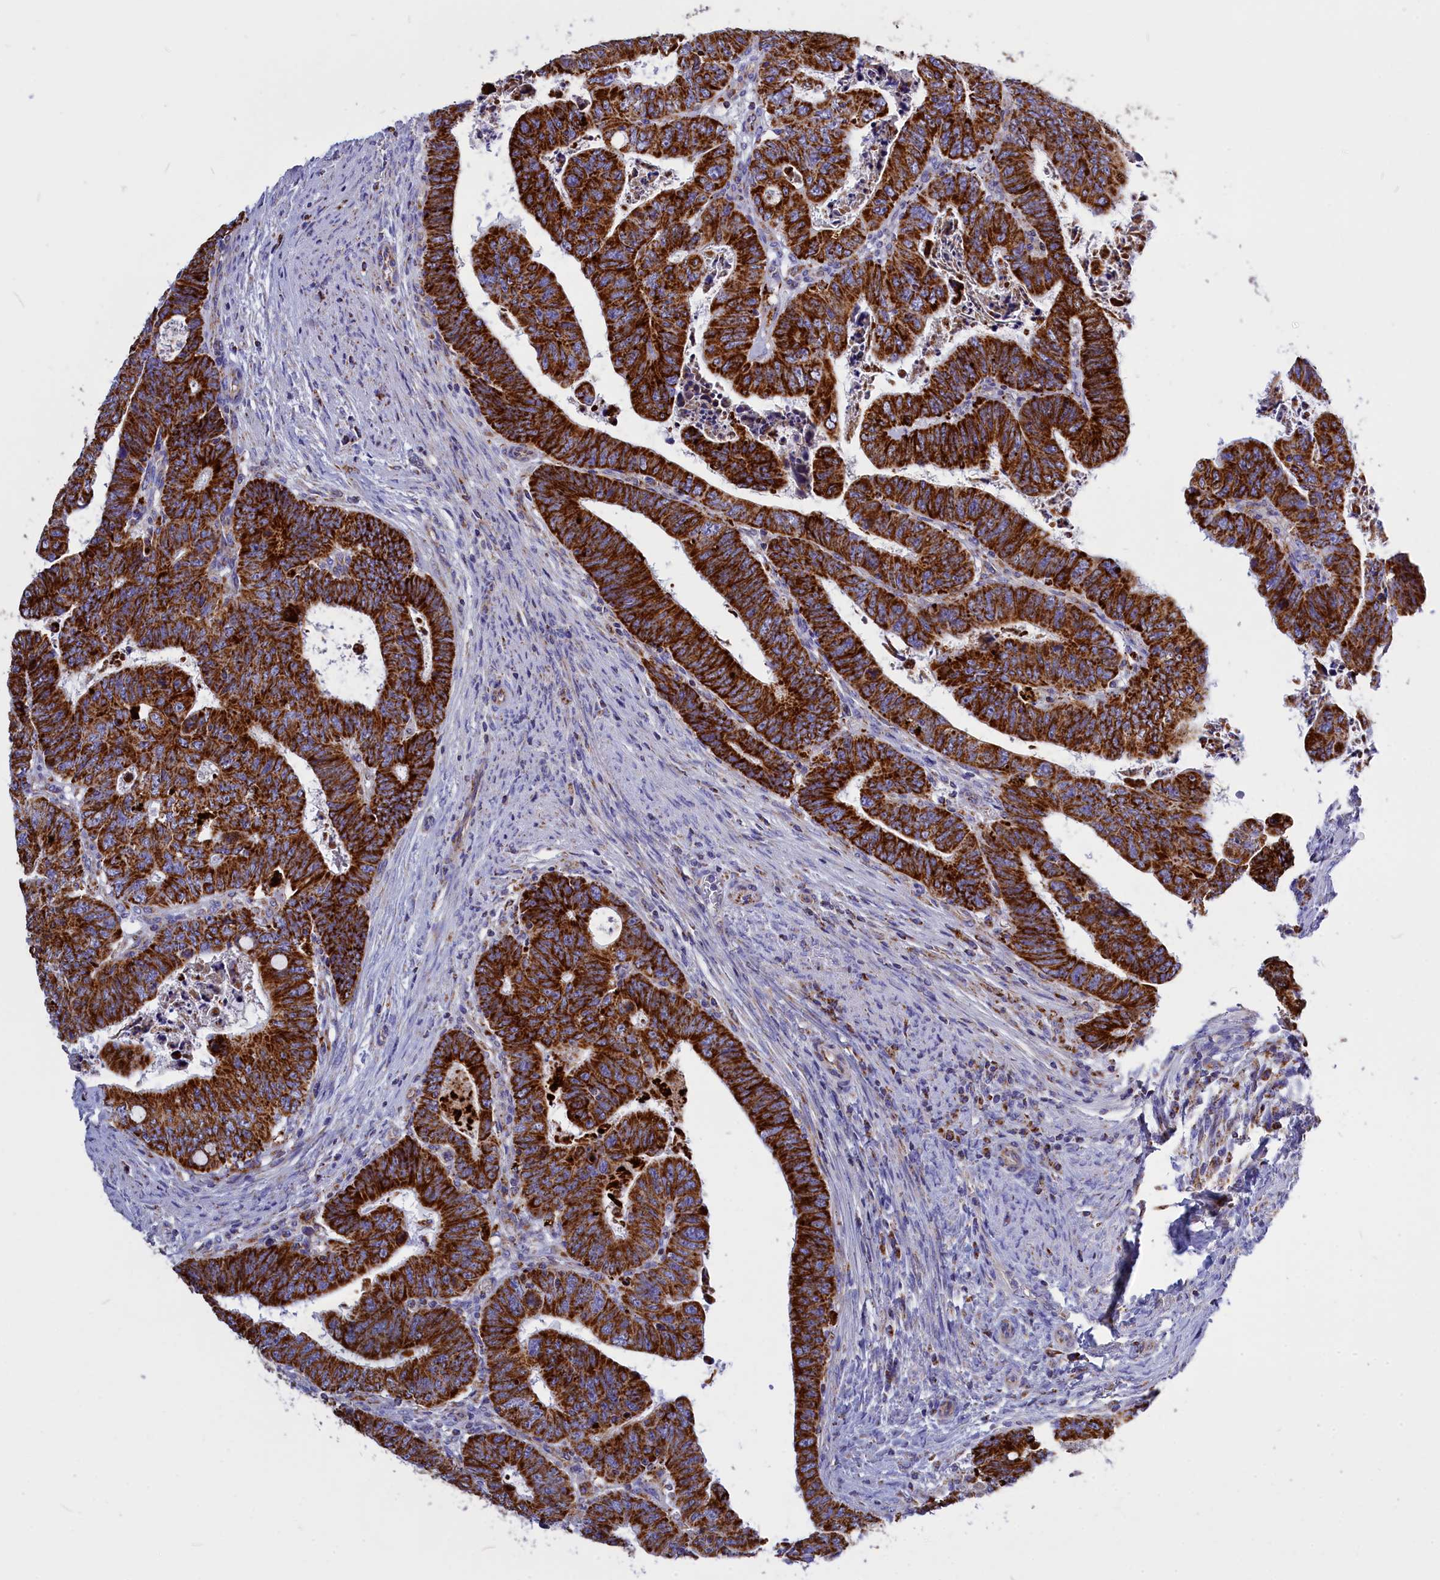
{"staining": {"intensity": "strong", "quantity": ">75%", "location": "cytoplasmic/membranous"}, "tissue": "colorectal cancer", "cell_type": "Tumor cells", "image_type": "cancer", "snomed": [{"axis": "morphology", "description": "Normal tissue, NOS"}, {"axis": "morphology", "description": "Adenocarcinoma, NOS"}, {"axis": "topography", "description": "Rectum"}], "caption": "Colorectal cancer (adenocarcinoma) tissue displays strong cytoplasmic/membranous expression in approximately >75% of tumor cells", "gene": "VDAC2", "patient": {"sex": "female", "age": 65}}